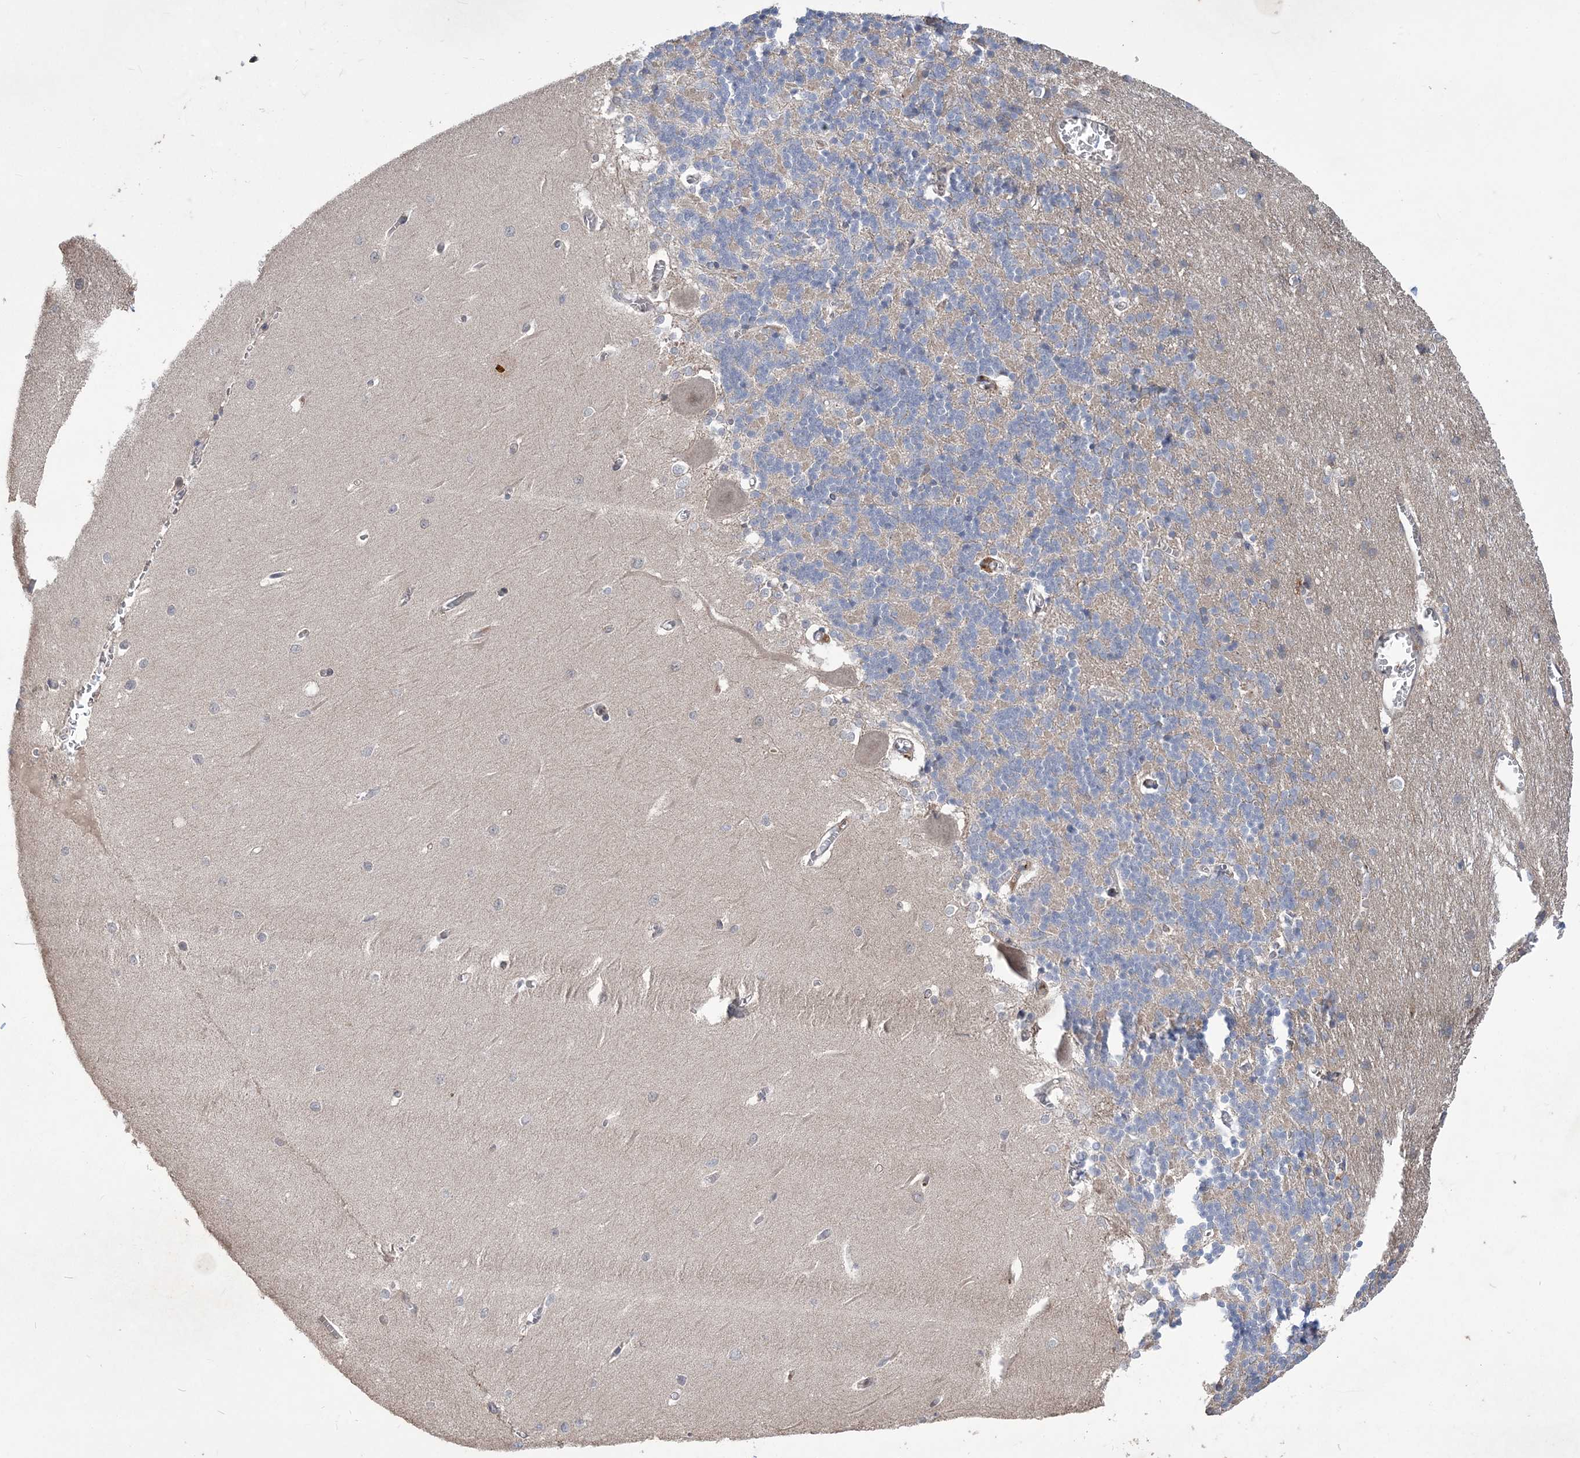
{"staining": {"intensity": "moderate", "quantity": "<25%", "location": "cytoplasmic/membranous"}, "tissue": "cerebellum", "cell_type": "Cells in granular layer", "image_type": "normal", "snomed": [{"axis": "morphology", "description": "Normal tissue, NOS"}, {"axis": "topography", "description": "Cerebellum"}], "caption": "This histopathology image displays IHC staining of benign human cerebellum, with low moderate cytoplasmic/membranous positivity in about <25% of cells in granular layer.", "gene": "MTRF1L", "patient": {"sex": "male", "age": 37}}